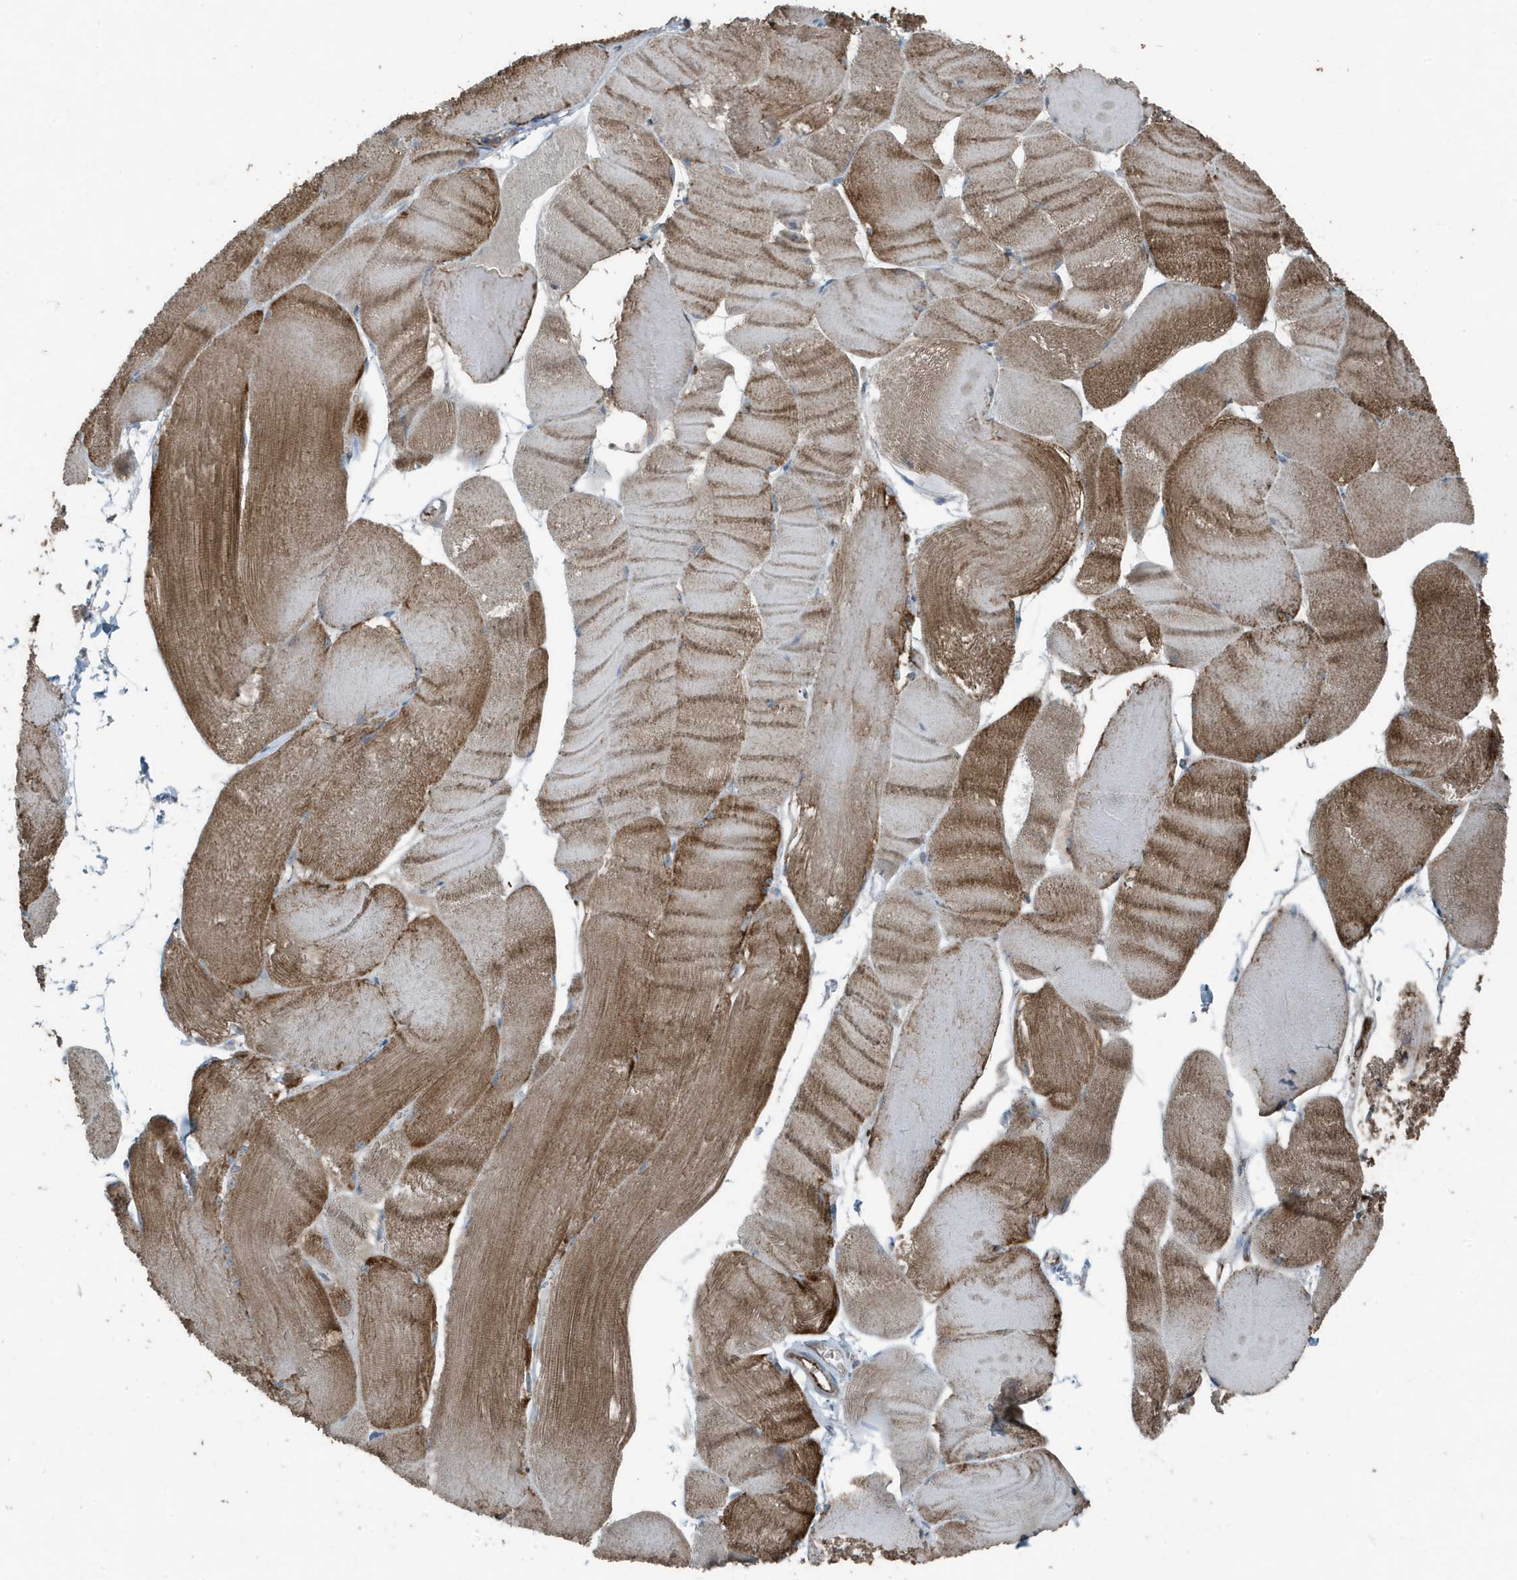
{"staining": {"intensity": "moderate", "quantity": "25%-75%", "location": "cytoplasmic/membranous"}, "tissue": "skeletal muscle", "cell_type": "Myocytes", "image_type": "normal", "snomed": [{"axis": "morphology", "description": "Normal tissue, NOS"}, {"axis": "morphology", "description": "Basal cell carcinoma"}, {"axis": "topography", "description": "Skeletal muscle"}], "caption": "Immunohistochemistry histopathology image of unremarkable skeletal muscle stained for a protein (brown), which reveals medium levels of moderate cytoplasmic/membranous positivity in approximately 25%-75% of myocytes.", "gene": "MT", "patient": {"sex": "female", "age": 64}}